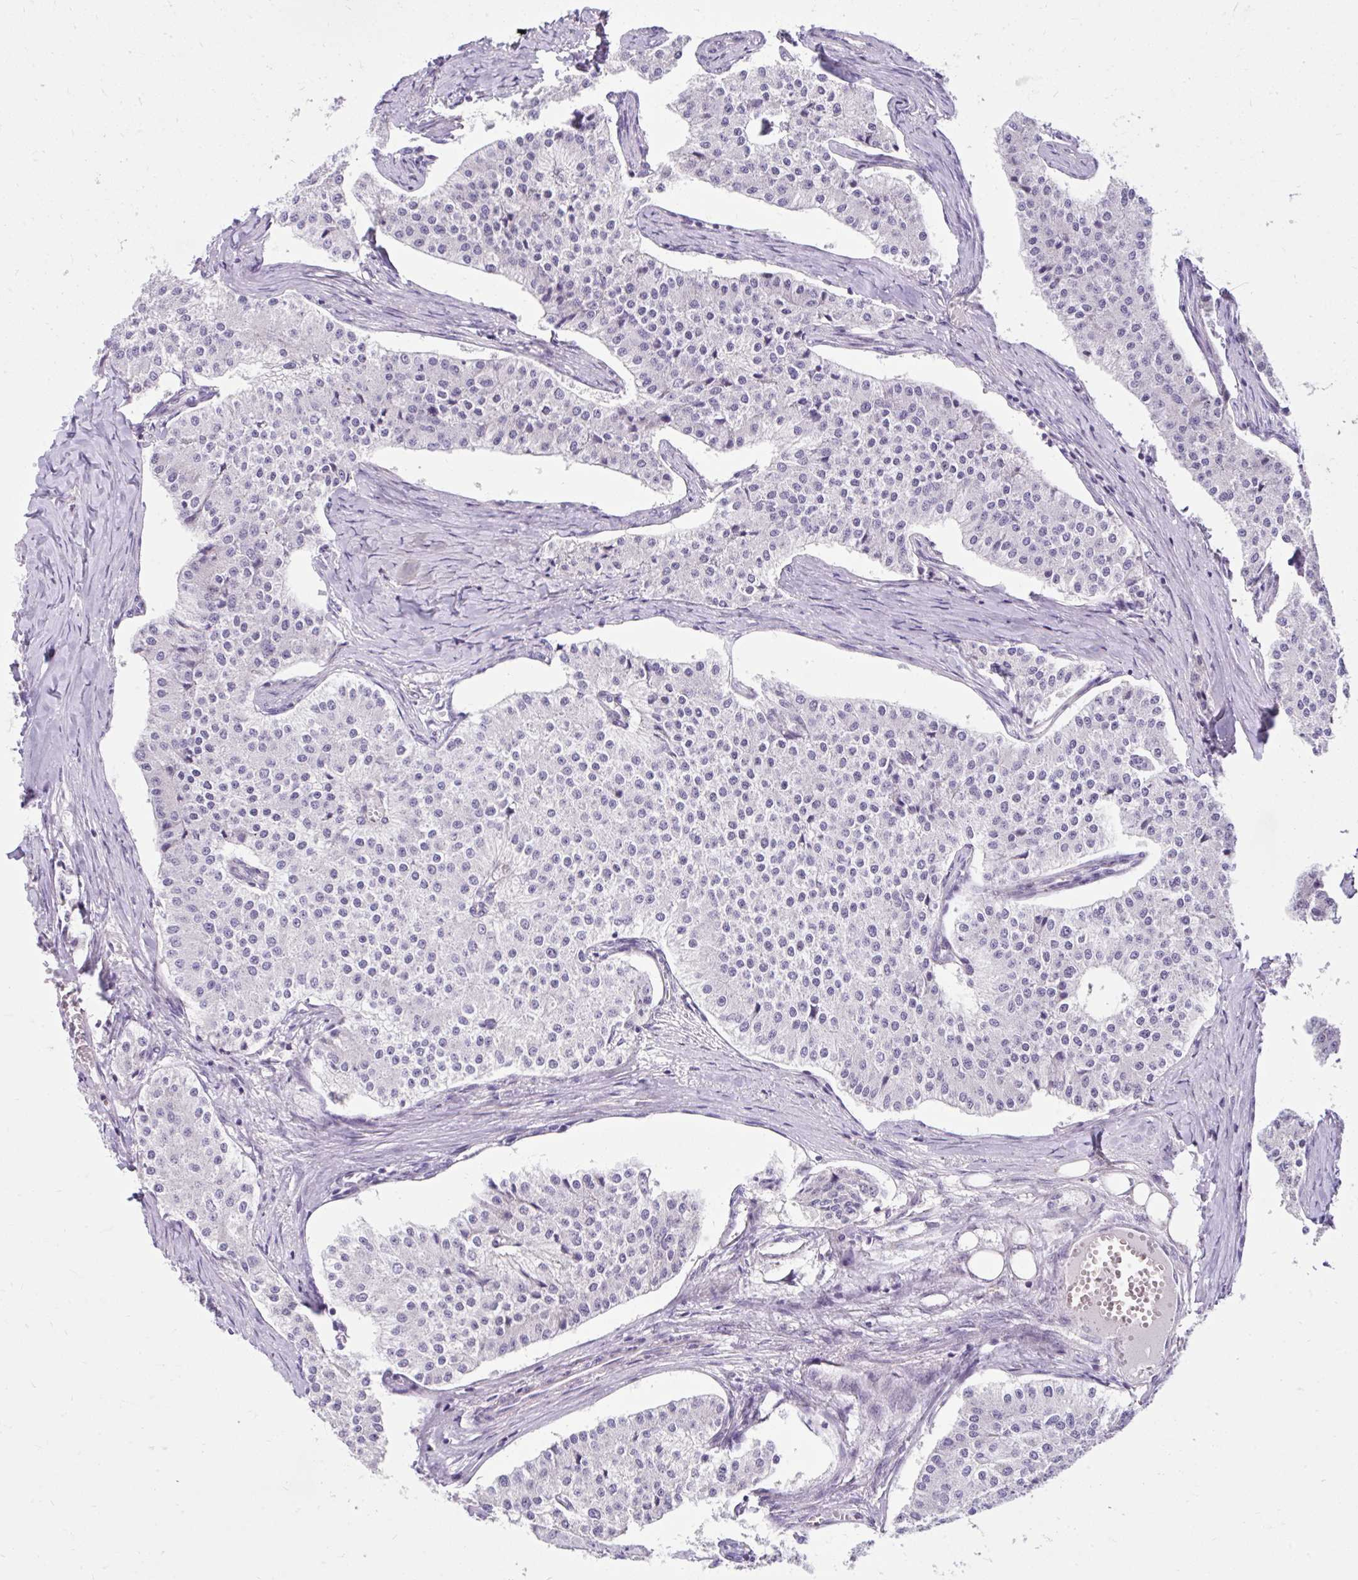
{"staining": {"intensity": "negative", "quantity": "none", "location": "none"}, "tissue": "carcinoid", "cell_type": "Tumor cells", "image_type": "cancer", "snomed": [{"axis": "morphology", "description": "Carcinoid, malignant, NOS"}, {"axis": "topography", "description": "Colon"}], "caption": "Tumor cells show no significant protein staining in carcinoid.", "gene": "NHLH2", "patient": {"sex": "female", "age": 52}}